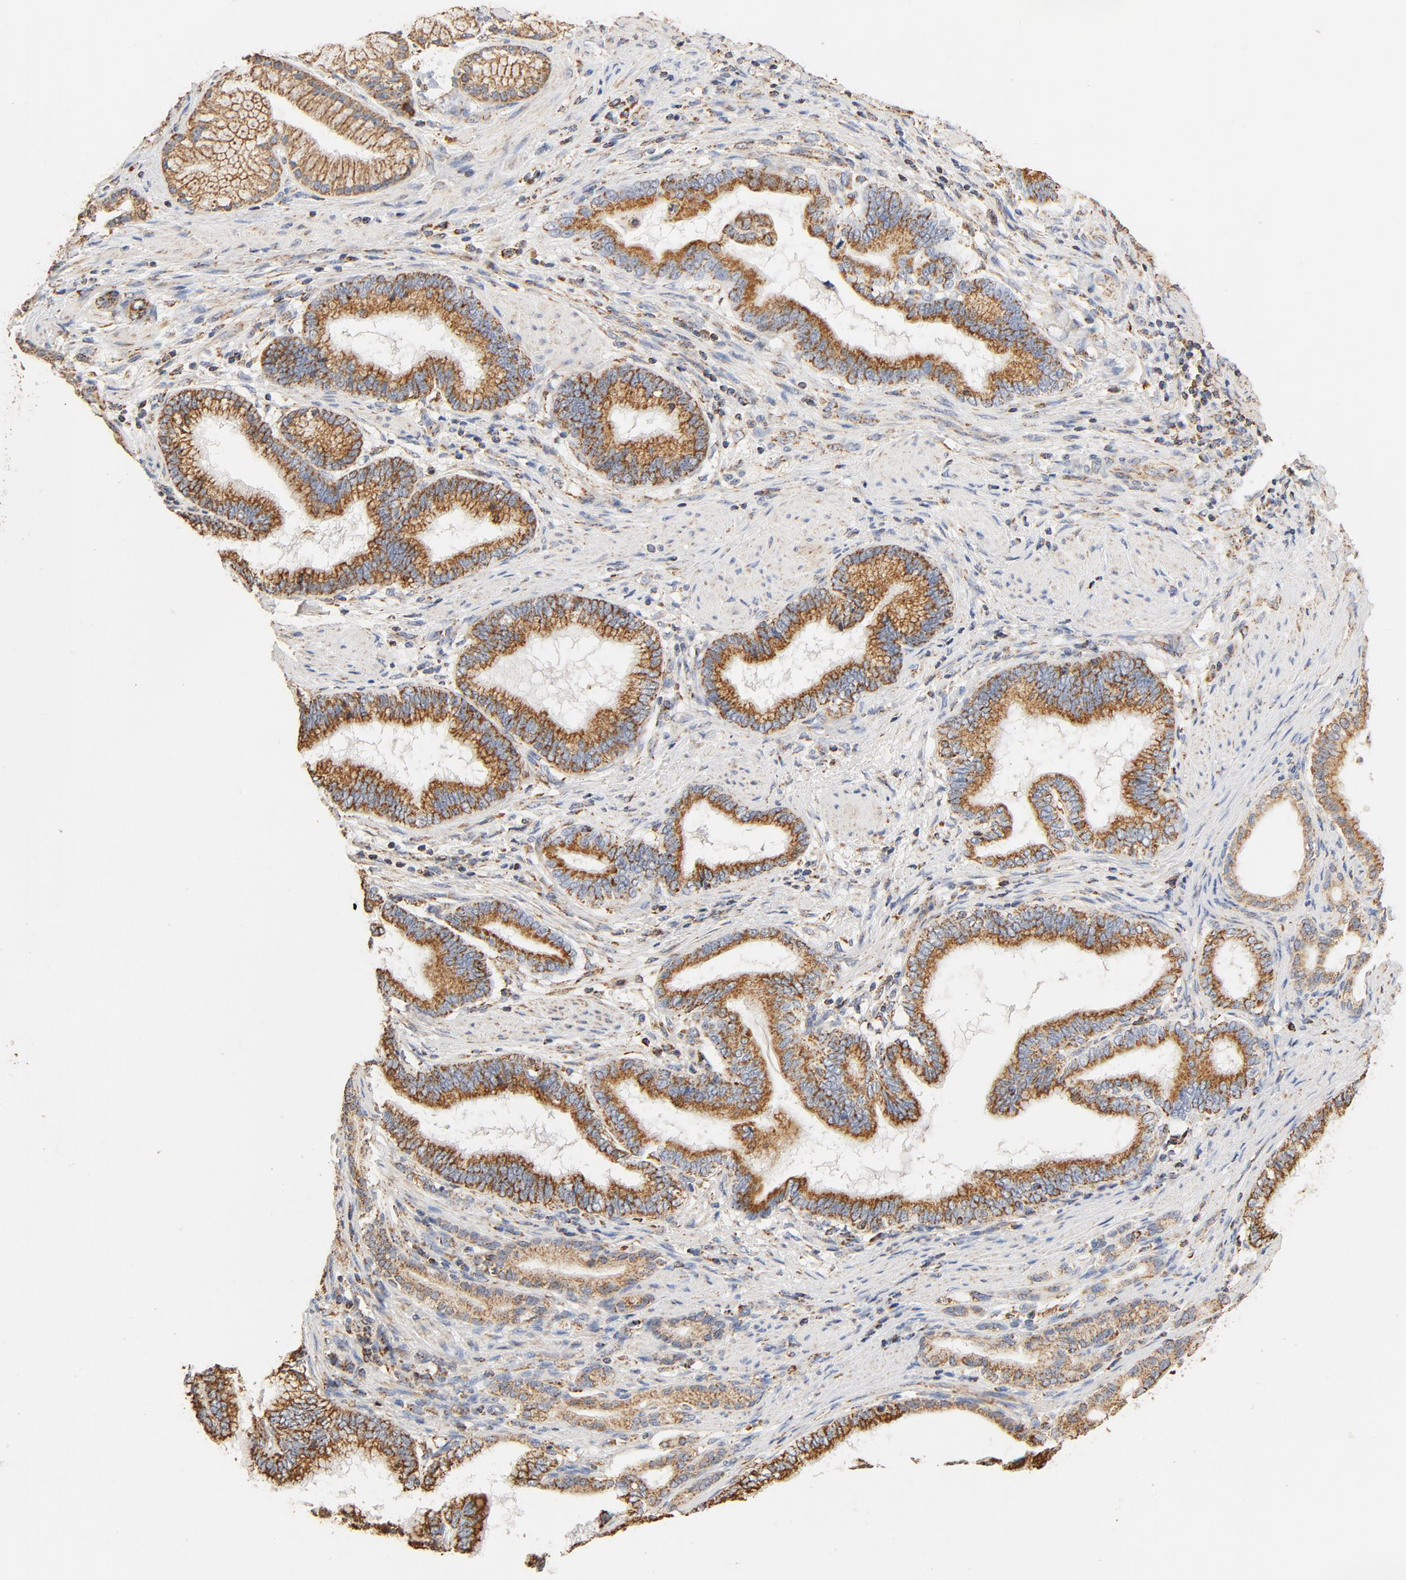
{"staining": {"intensity": "moderate", "quantity": ">75%", "location": "nuclear"}, "tissue": "pancreatic cancer", "cell_type": "Tumor cells", "image_type": "cancer", "snomed": [{"axis": "morphology", "description": "Adenocarcinoma, NOS"}, {"axis": "topography", "description": "Pancreas"}], "caption": "Protein expression analysis of adenocarcinoma (pancreatic) reveals moderate nuclear positivity in about >75% of tumor cells. (DAB (3,3'-diaminobenzidine) IHC with brightfield microscopy, high magnification).", "gene": "COX4I1", "patient": {"sex": "female", "age": 64}}